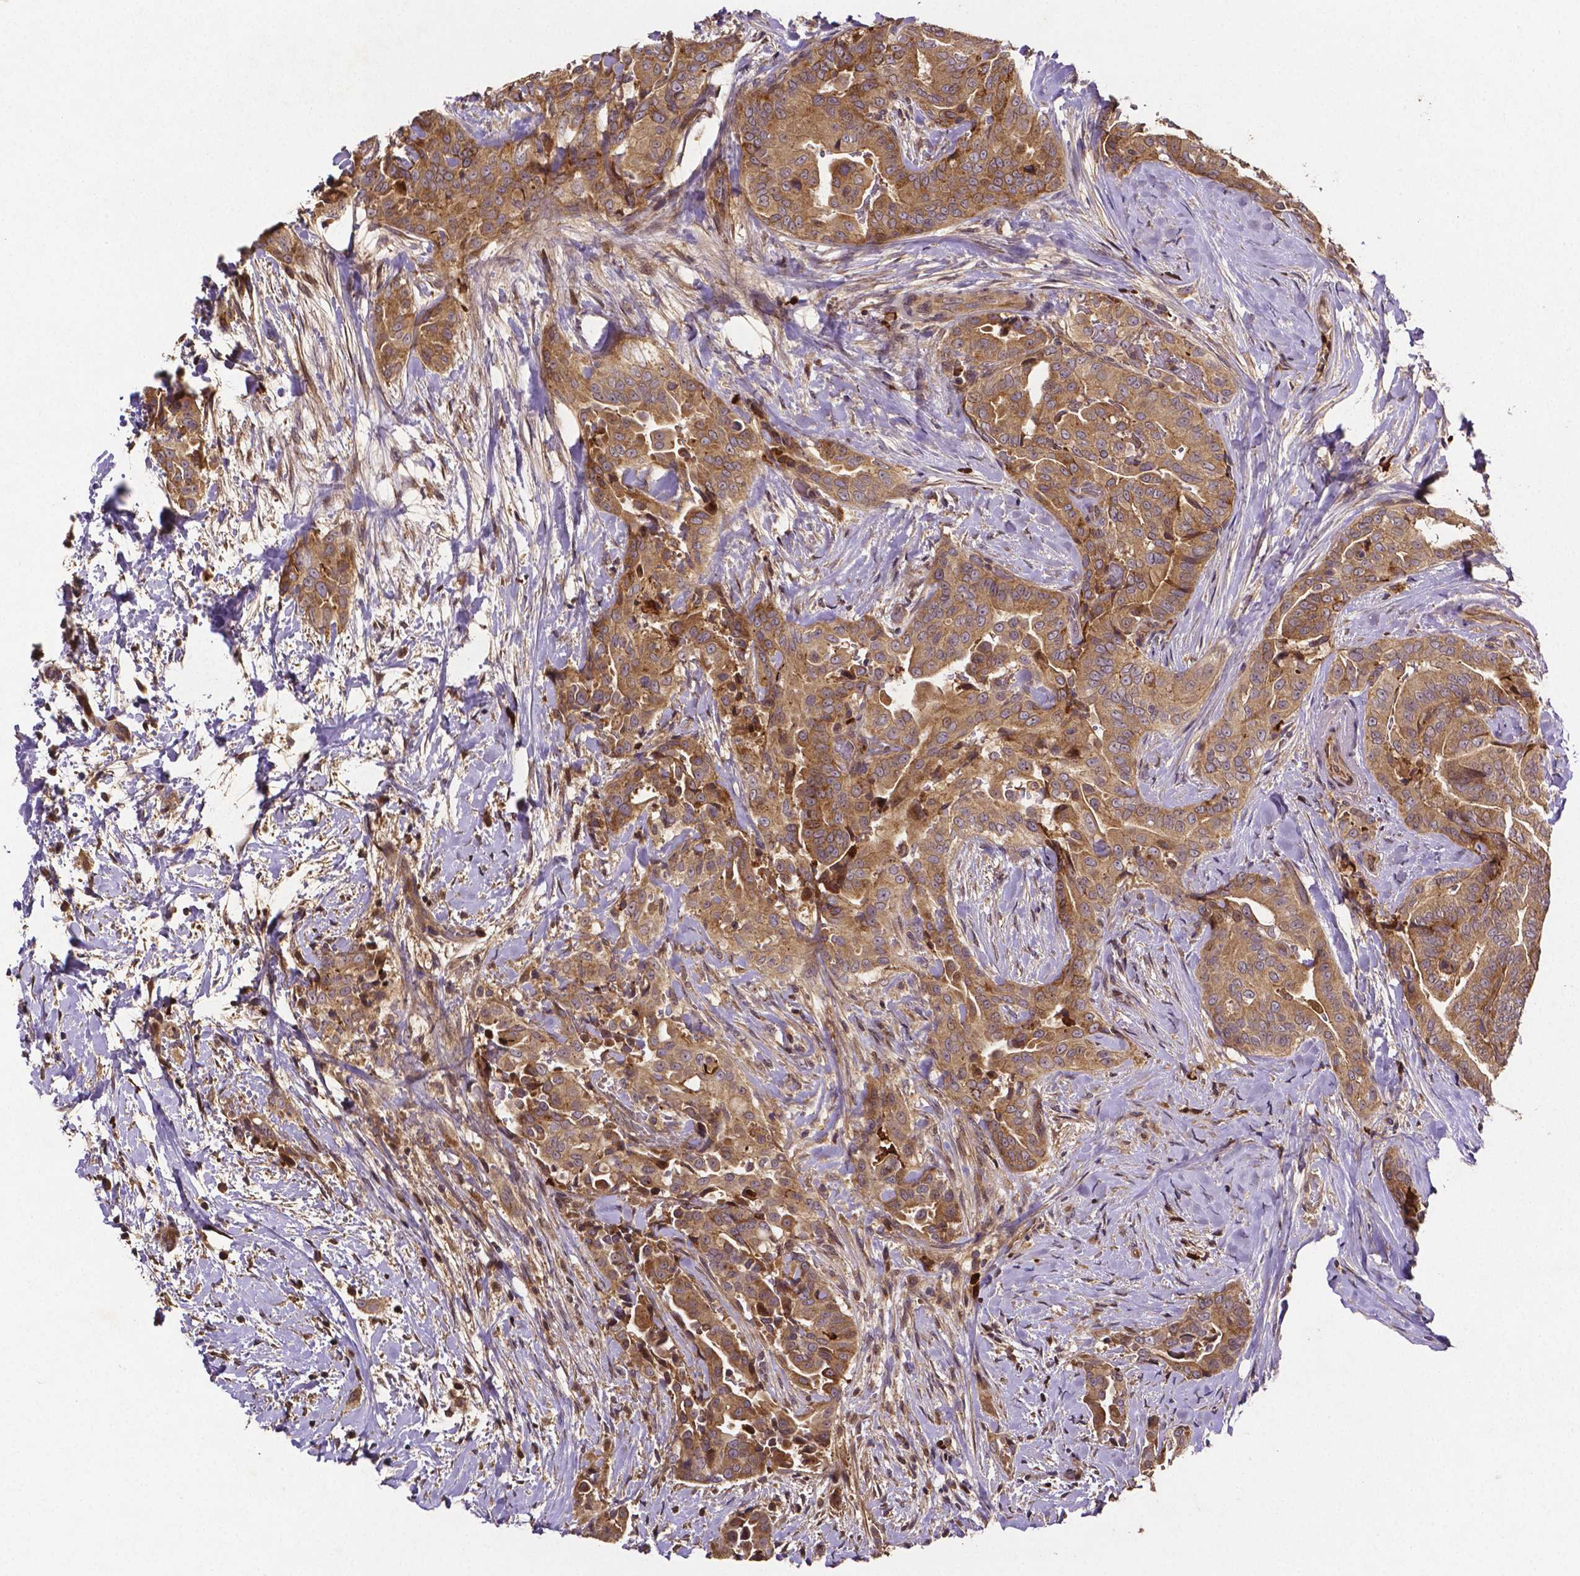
{"staining": {"intensity": "moderate", "quantity": ">75%", "location": "cytoplasmic/membranous"}, "tissue": "thyroid cancer", "cell_type": "Tumor cells", "image_type": "cancer", "snomed": [{"axis": "morphology", "description": "Papillary adenocarcinoma, NOS"}, {"axis": "topography", "description": "Thyroid gland"}], "caption": "Moderate cytoplasmic/membranous expression is seen in about >75% of tumor cells in thyroid cancer. (DAB (3,3'-diaminobenzidine) IHC, brown staining for protein, blue staining for nuclei).", "gene": "RNF123", "patient": {"sex": "male", "age": 61}}